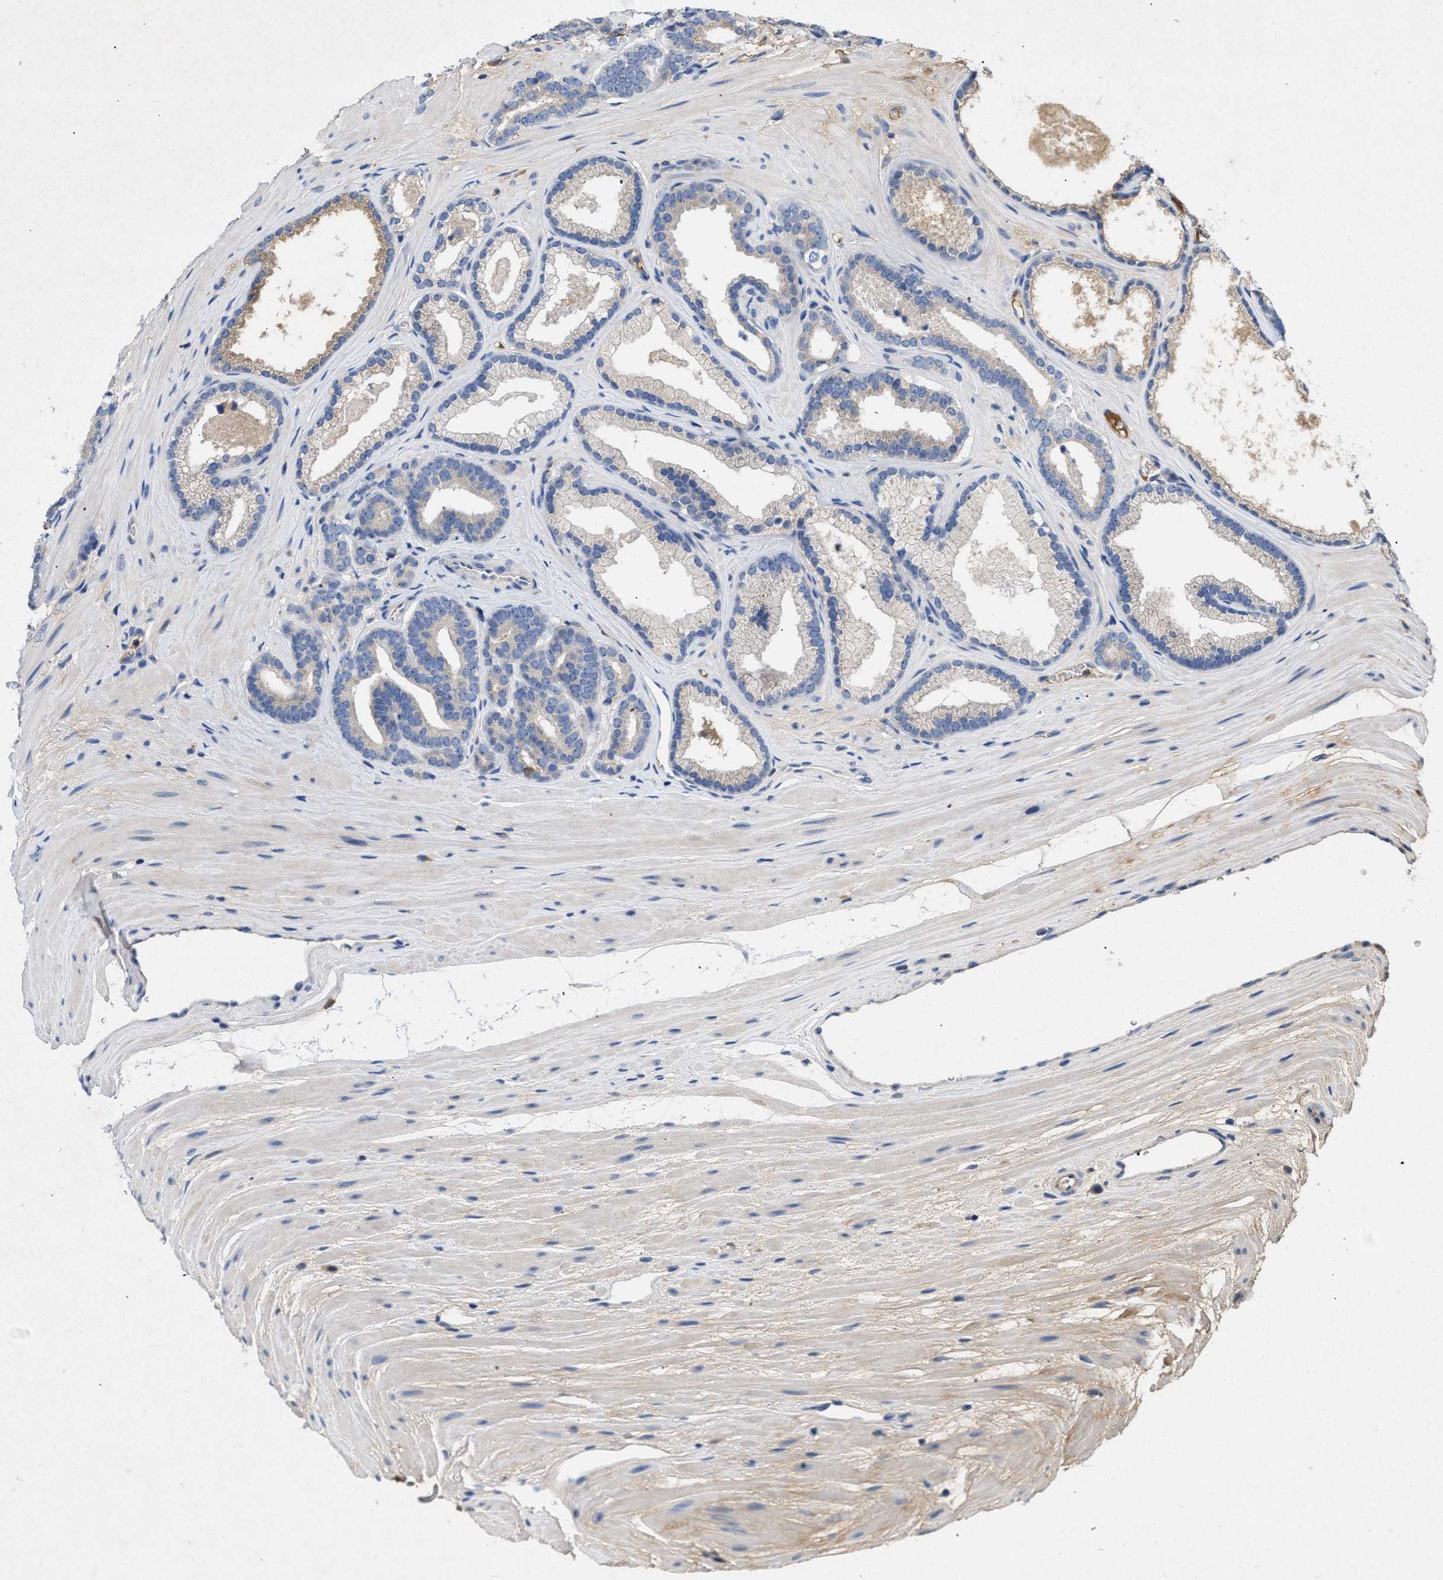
{"staining": {"intensity": "weak", "quantity": "<25%", "location": "cytoplasmic/membranous"}, "tissue": "prostate cancer", "cell_type": "Tumor cells", "image_type": "cancer", "snomed": [{"axis": "morphology", "description": "Adenocarcinoma, High grade"}, {"axis": "topography", "description": "Prostate"}], "caption": "An immunohistochemistry (IHC) micrograph of adenocarcinoma (high-grade) (prostate) is shown. There is no staining in tumor cells of adenocarcinoma (high-grade) (prostate).", "gene": "VPS4A", "patient": {"sex": "male", "age": 60}}